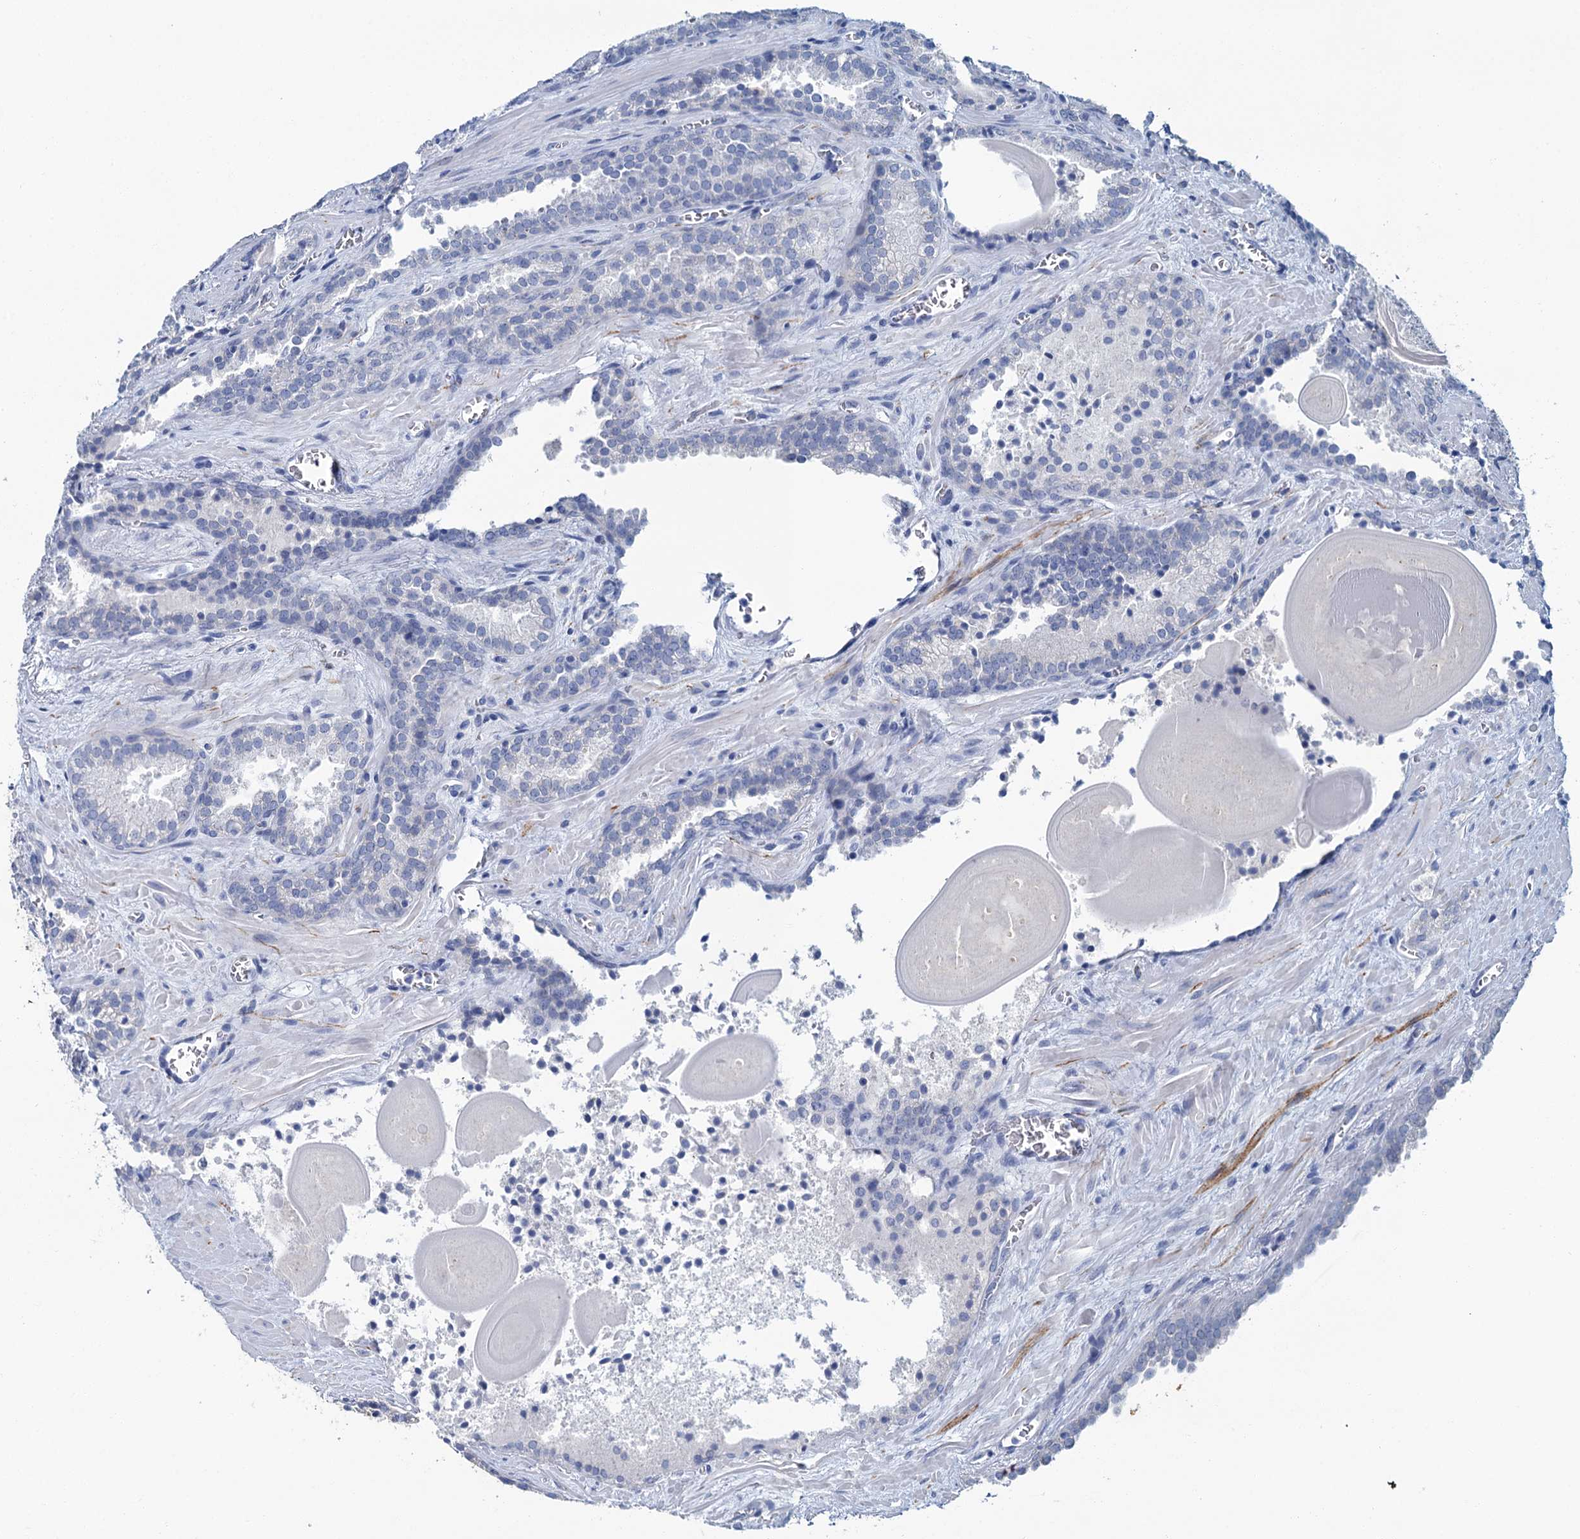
{"staining": {"intensity": "negative", "quantity": "none", "location": "none"}, "tissue": "prostate cancer", "cell_type": "Tumor cells", "image_type": "cancer", "snomed": [{"axis": "morphology", "description": "Adenocarcinoma, High grade"}, {"axis": "topography", "description": "Prostate"}], "caption": "DAB (3,3'-diaminobenzidine) immunohistochemical staining of human prostate high-grade adenocarcinoma demonstrates no significant positivity in tumor cells. Nuclei are stained in blue.", "gene": "SNCB", "patient": {"sex": "male", "age": 66}}